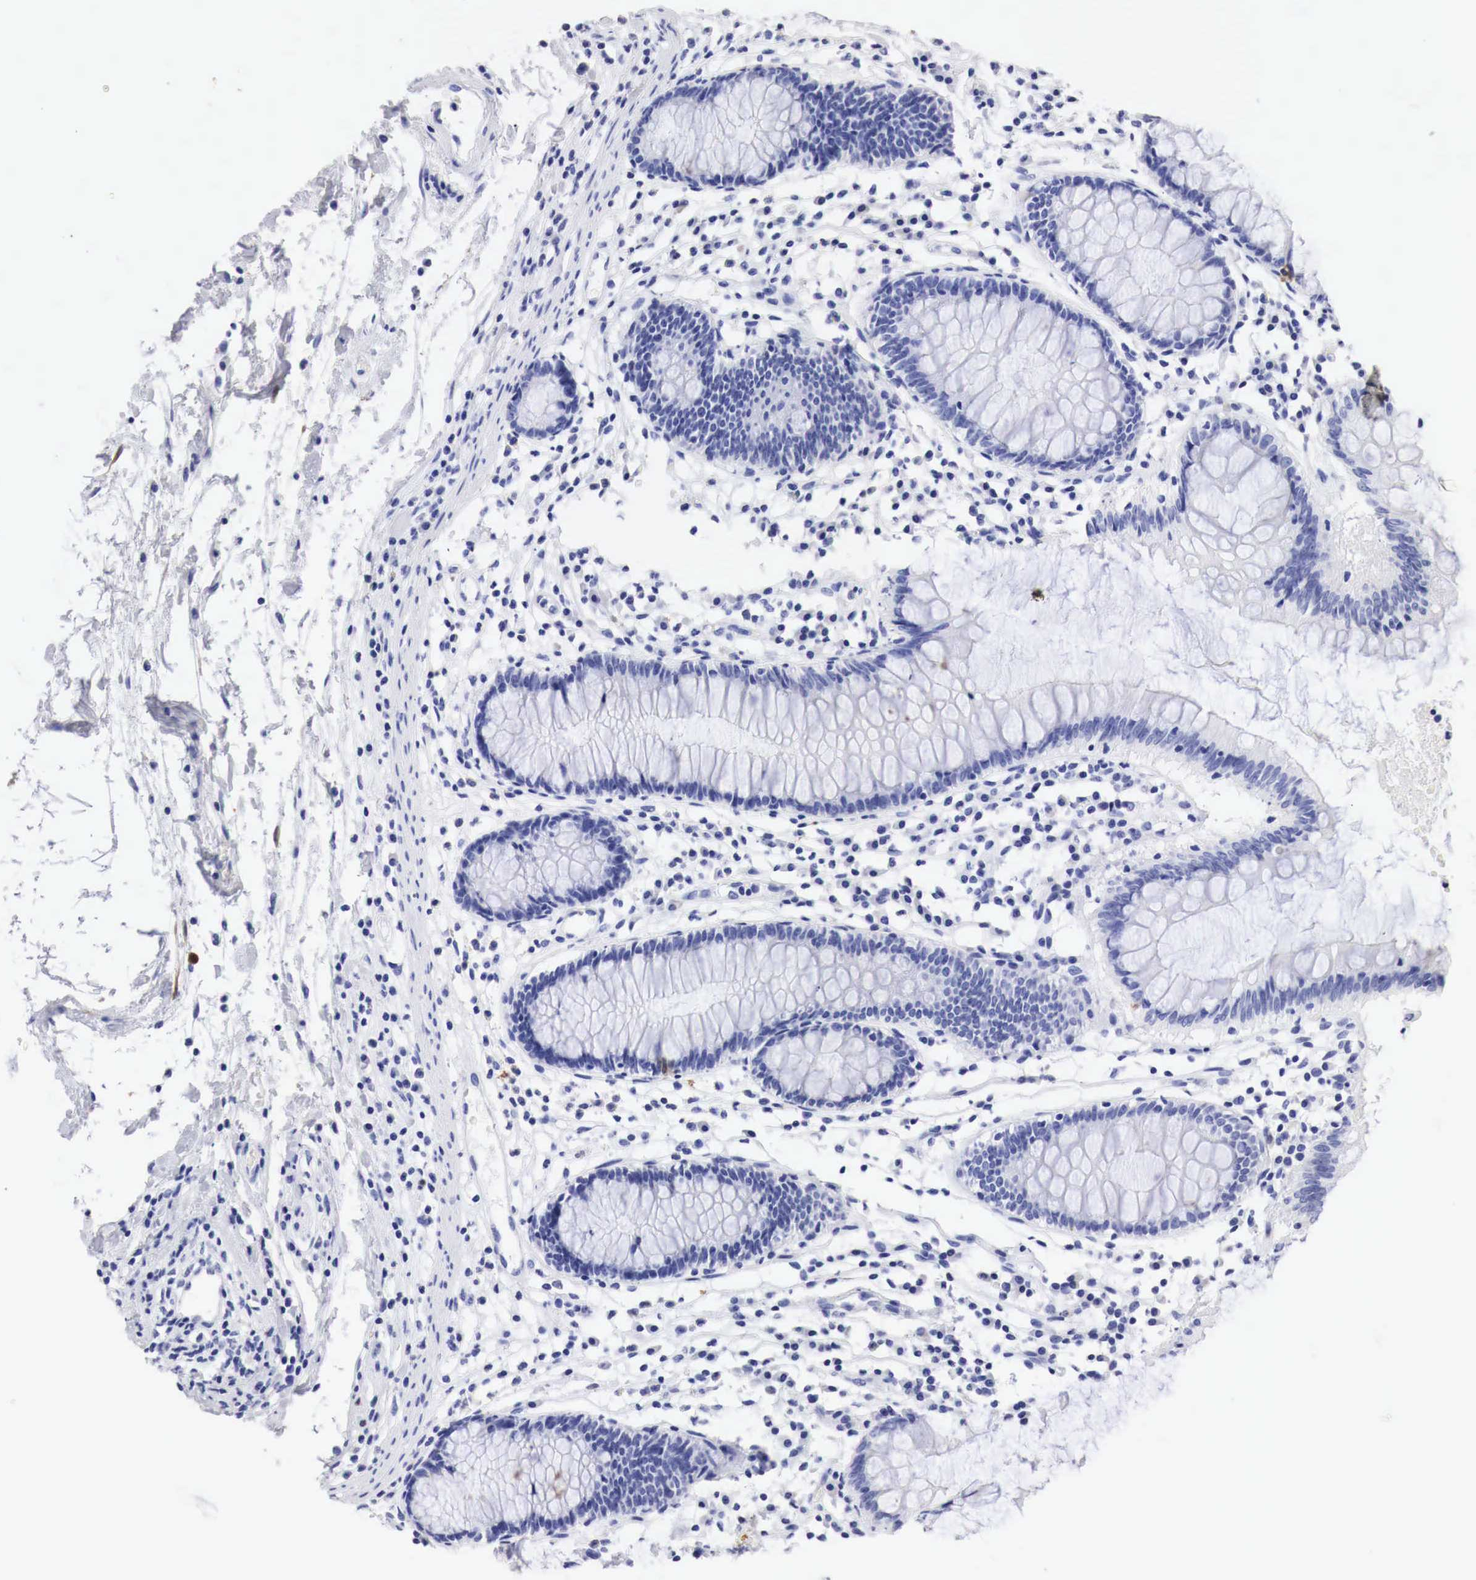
{"staining": {"intensity": "negative", "quantity": "none", "location": "none"}, "tissue": "colon", "cell_type": "Endothelial cells", "image_type": "normal", "snomed": [{"axis": "morphology", "description": "Normal tissue, NOS"}, {"axis": "topography", "description": "Colon"}], "caption": "Immunohistochemistry (IHC) of unremarkable human colon reveals no staining in endothelial cells.", "gene": "CDKN2A", "patient": {"sex": "female", "age": 55}}